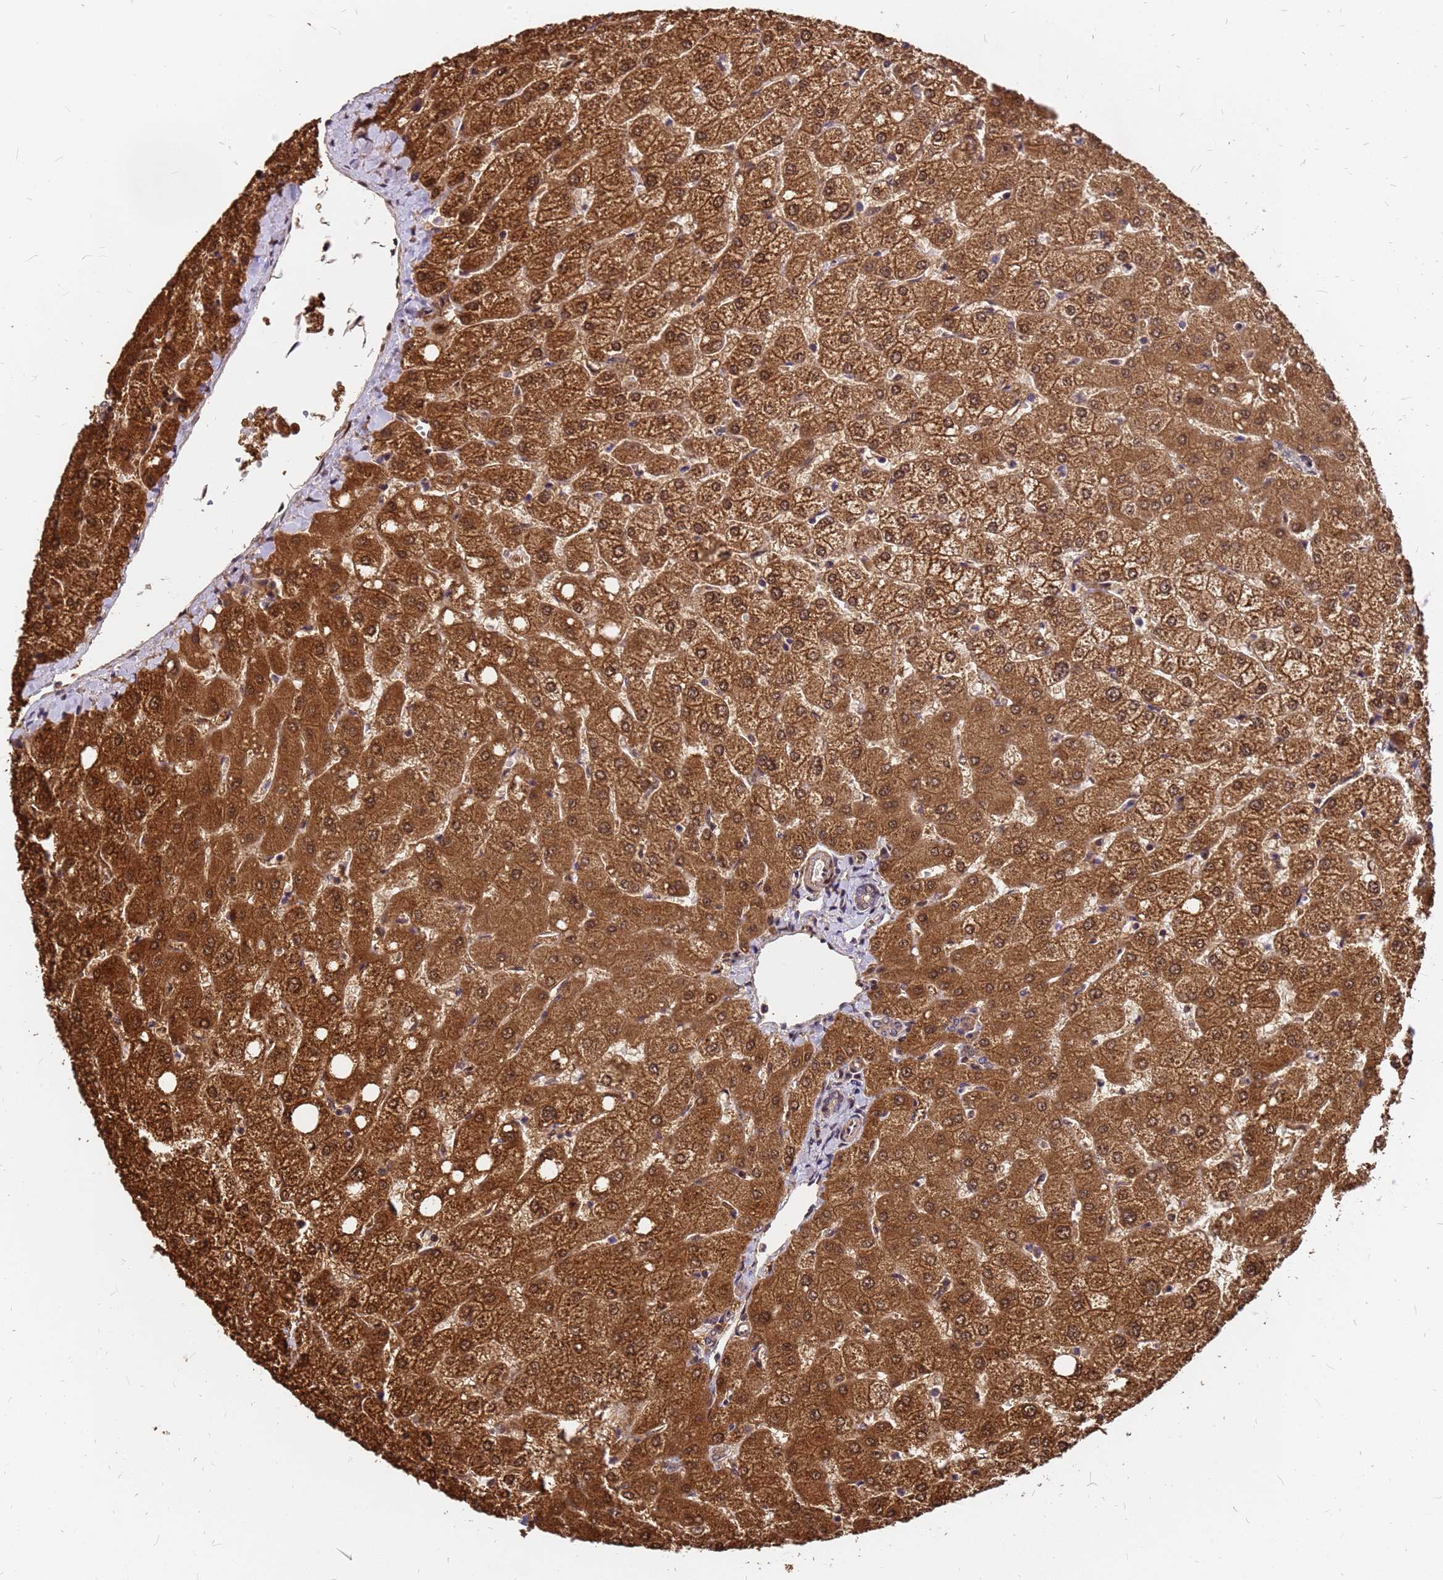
{"staining": {"intensity": "weak", "quantity": "25%-75%", "location": "cytoplasmic/membranous"}, "tissue": "liver", "cell_type": "Cholangiocytes", "image_type": "normal", "snomed": [{"axis": "morphology", "description": "Normal tissue, NOS"}, {"axis": "topography", "description": "Liver"}], "caption": "DAB immunohistochemical staining of benign human liver displays weak cytoplasmic/membranous protein positivity in approximately 25%-75% of cholangiocytes.", "gene": "GPATCH8", "patient": {"sex": "female", "age": 54}}